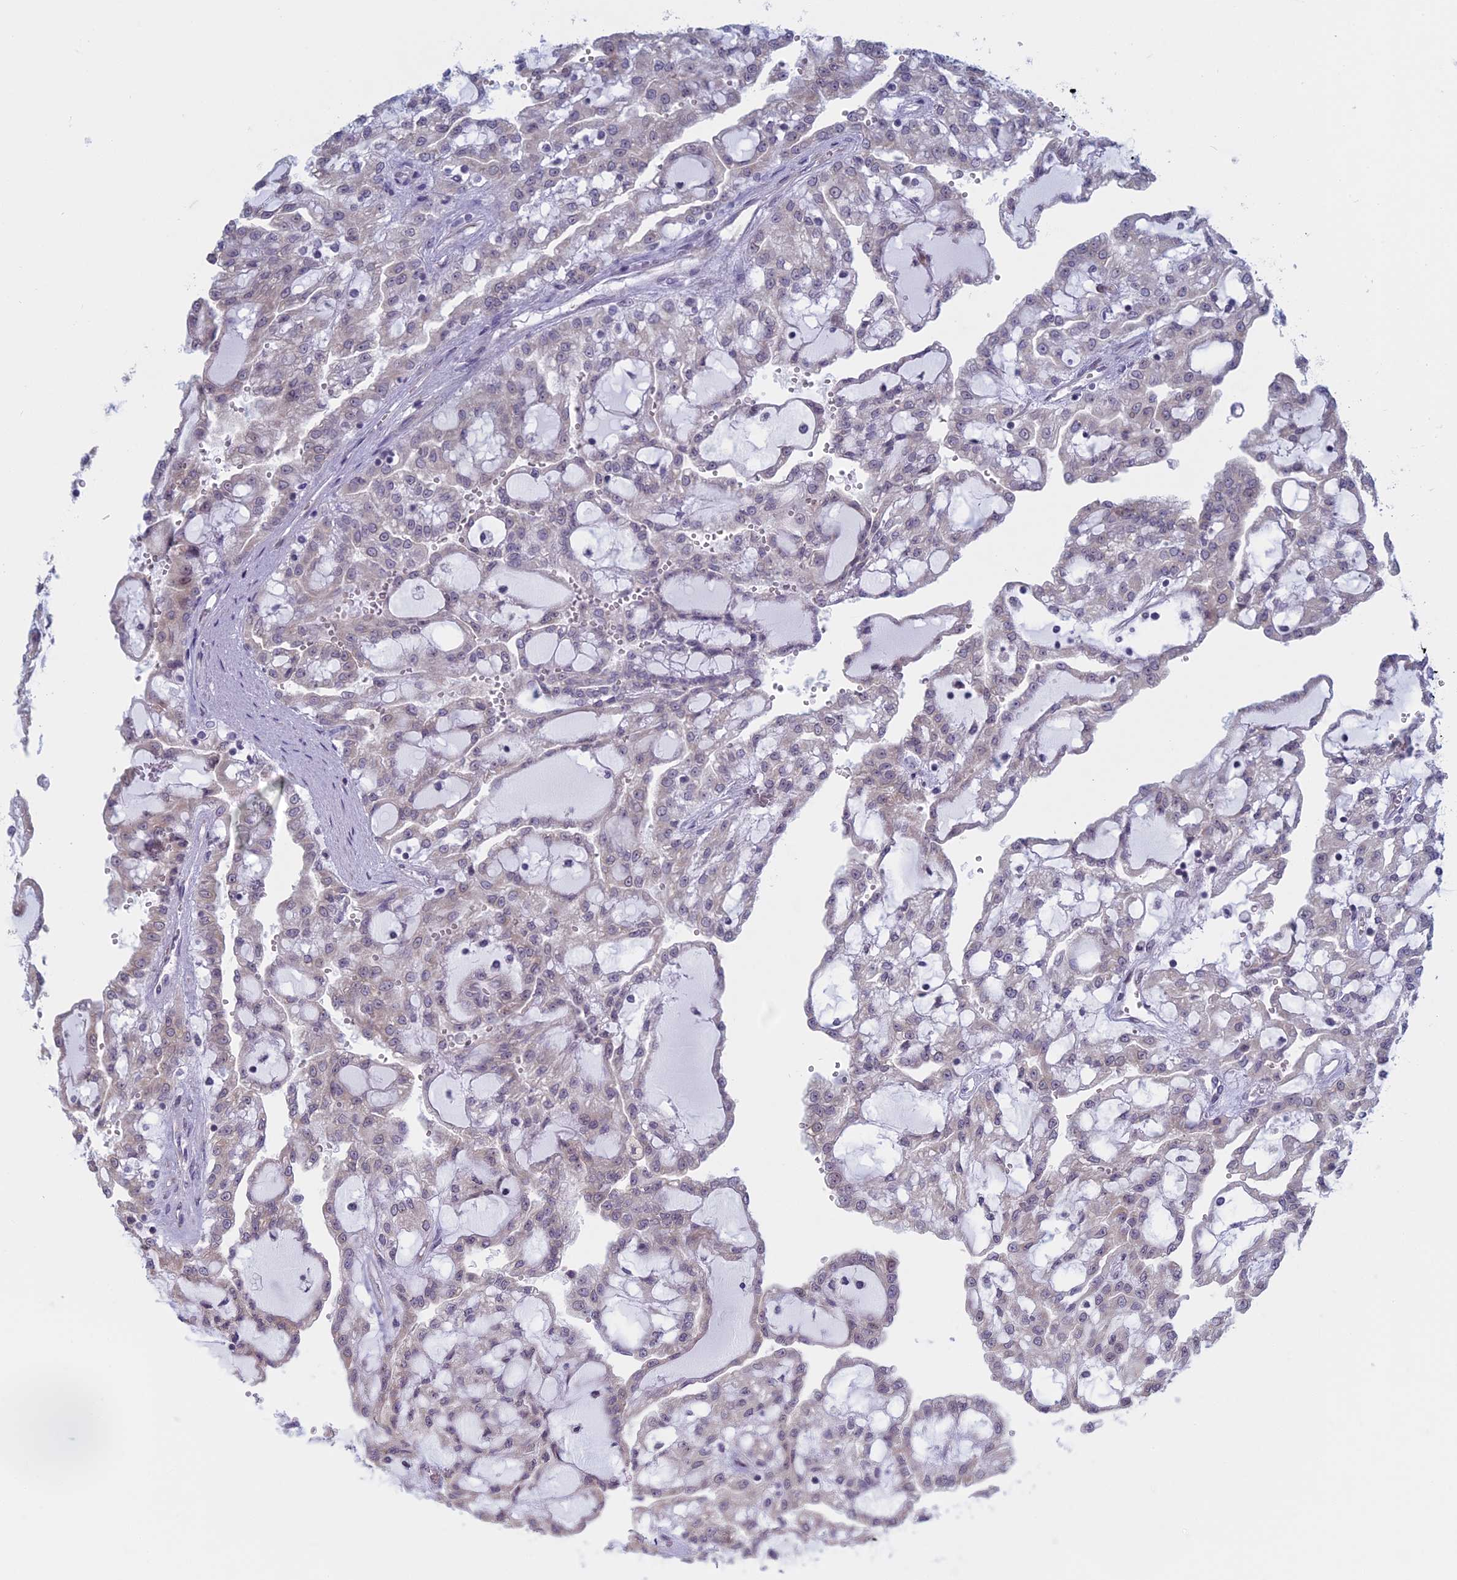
{"staining": {"intensity": "negative", "quantity": "none", "location": "none"}, "tissue": "renal cancer", "cell_type": "Tumor cells", "image_type": "cancer", "snomed": [{"axis": "morphology", "description": "Adenocarcinoma, NOS"}, {"axis": "topography", "description": "Kidney"}], "caption": "Immunohistochemistry (IHC) micrograph of human renal cancer stained for a protein (brown), which reveals no positivity in tumor cells.", "gene": "RPS19BP1", "patient": {"sex": "male", "age": 63}}